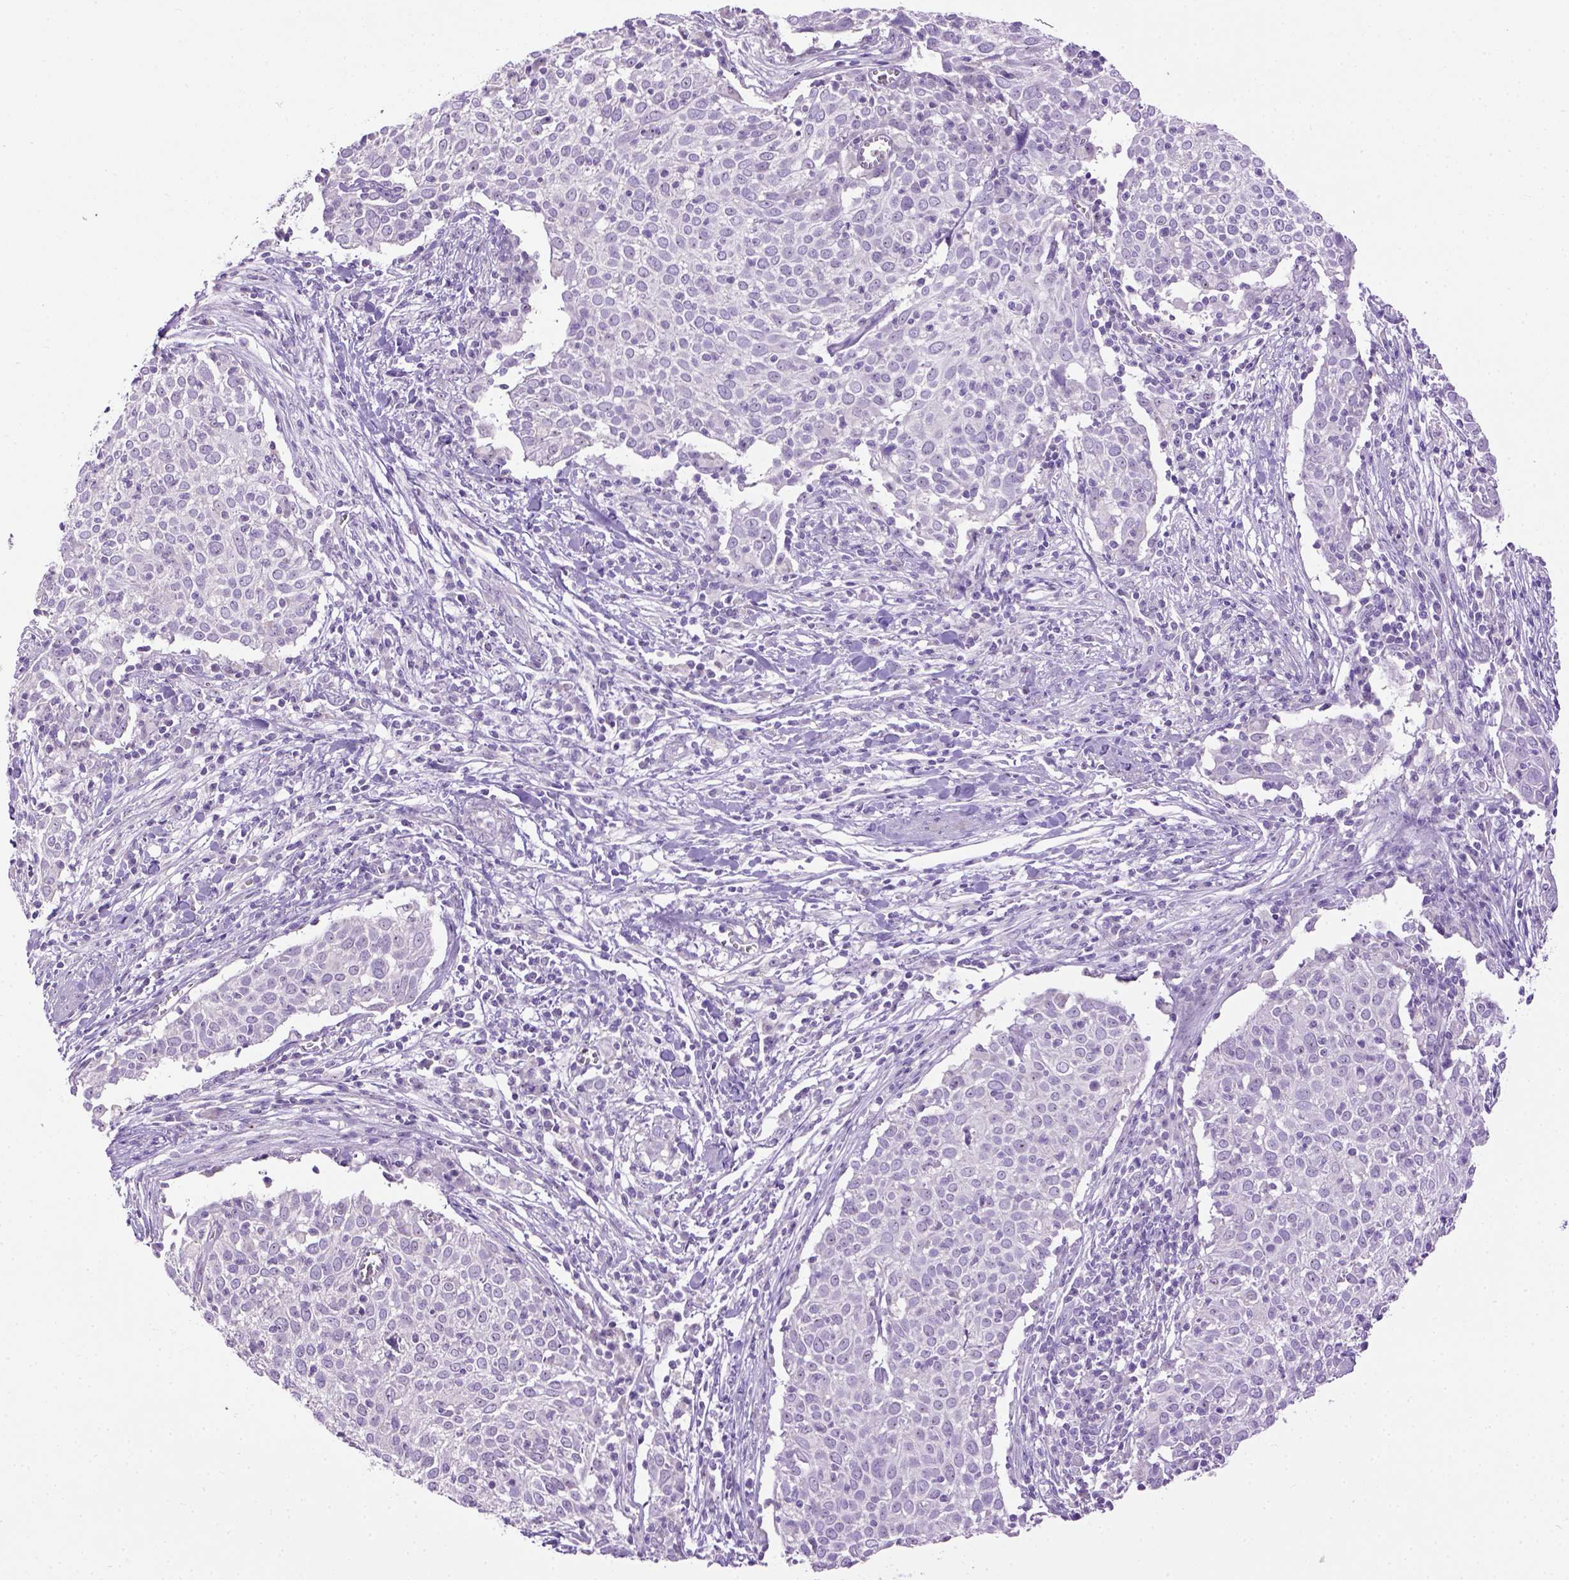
{"staining": {"intensity": "negative", "quantity": "none", "location": "none"}, "tissue": "cervical cancer", "cell_type": "Tumor cells", "image_type": "cancer", "snomed": [{"axis": "morphology", "description": "Squamous cell carcinoma, NOS"}, {"axis": "topography", "description": "Cervix"}], "caption": "This is an immunohistochemistry (IHC) image of human cervical cancer (squamous cell carcinoma). There is no expression in tumor cells.", "gene": "UTP4", "patient": {"sex": "female", "age": 39}}